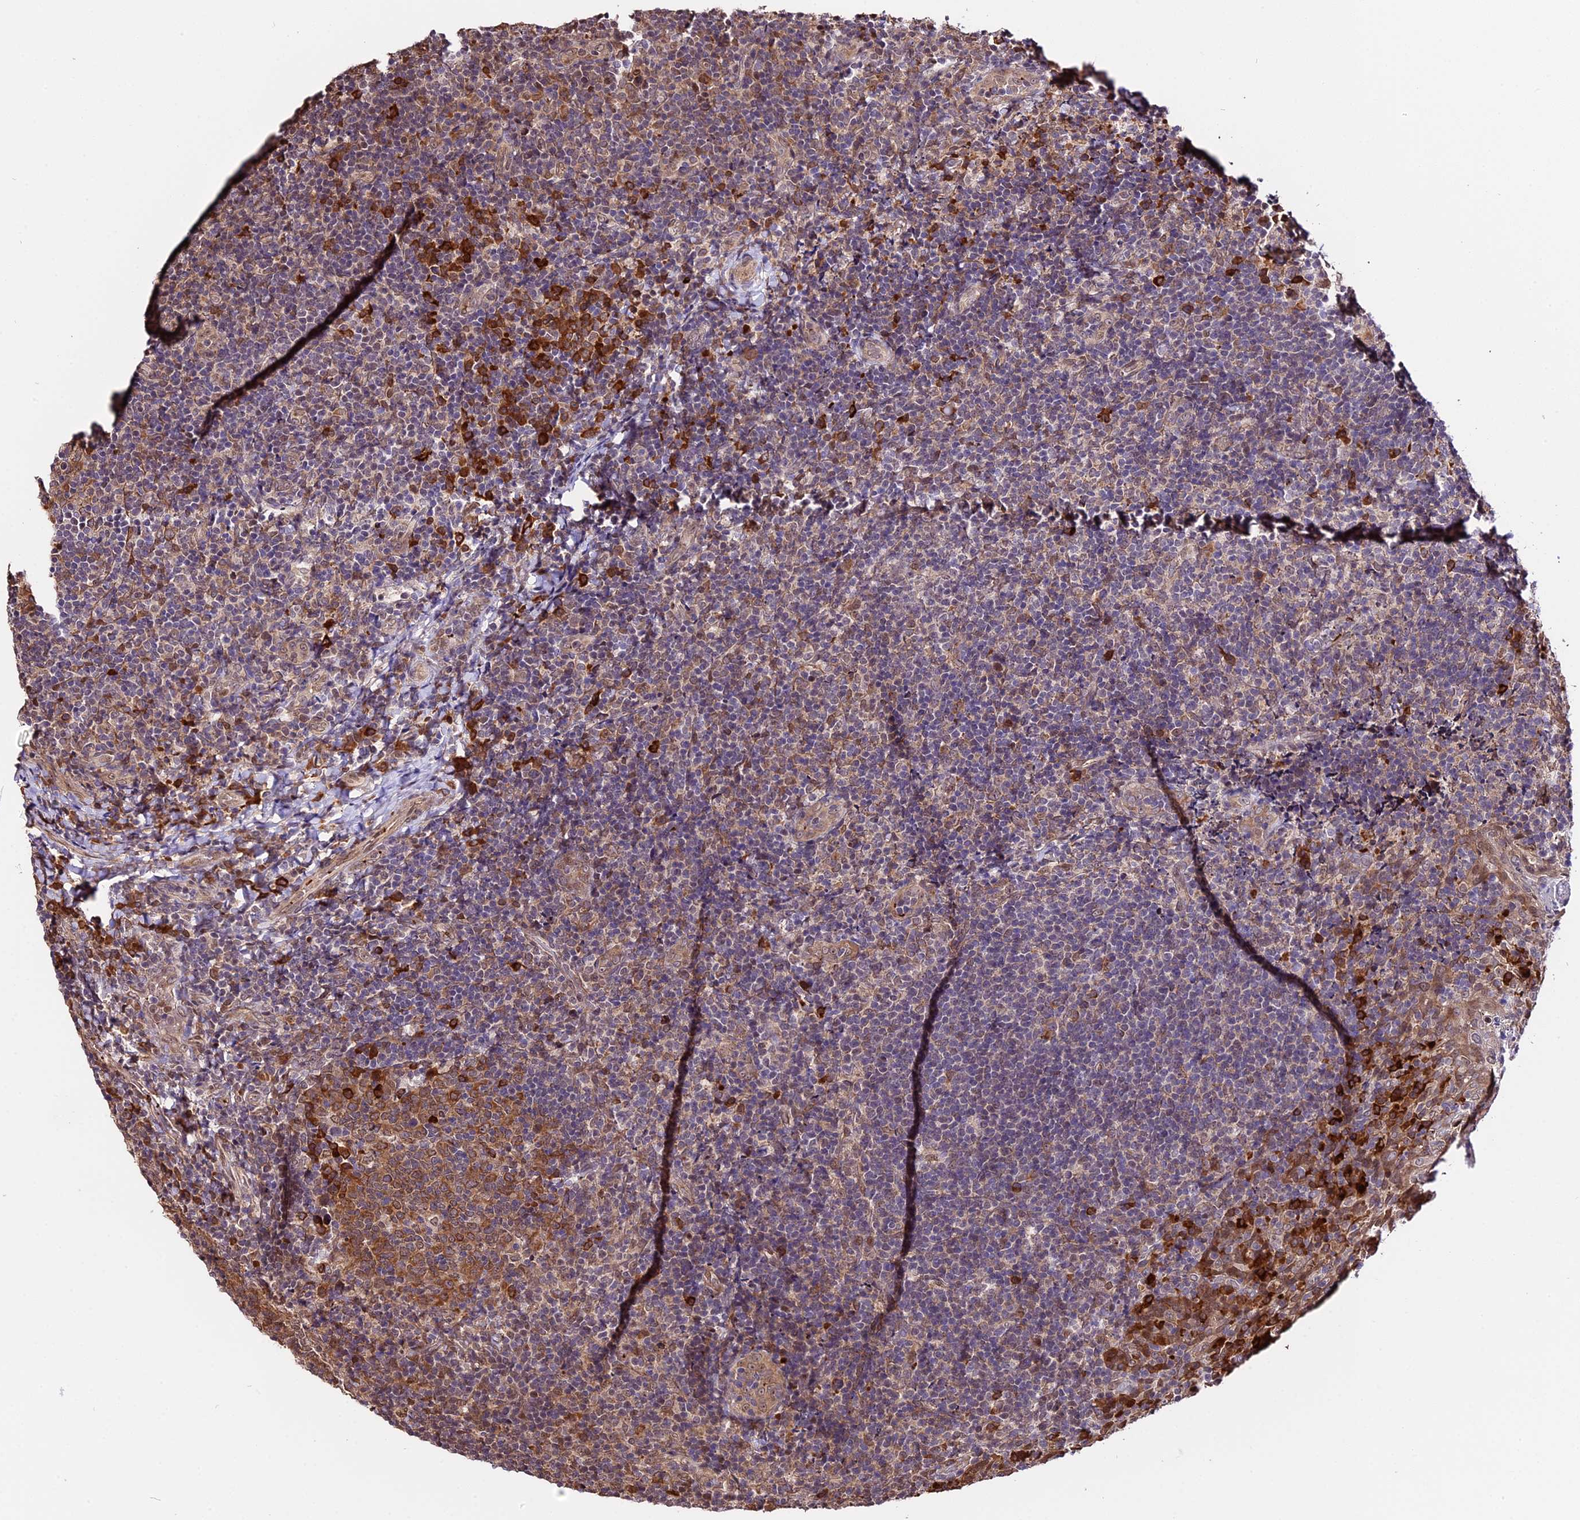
{"staining": {"intensity": "moderate", "quantity": "25%-75%", "location": "cytoplasmic/membranous"}, "tissue": "tonsil", "cell_type": "Germinal center cells", "image_type": "normal", "snomed": [{"axis": "morphology", "description": "Normal tissue, NOS"}, {"axis": "topography", "description": "Tonsil"}], "caption": "Immunohistochemical staining of benign human tonsil displays medium levels of moderate cytoplasmic/membranous positivity in about 25%-75% of germinal center cells. The protein is shown in brown color, while the nuclei are stained blue.", "gene": "HERPUD1", "patient": {"sex": "female", "age": 10}}